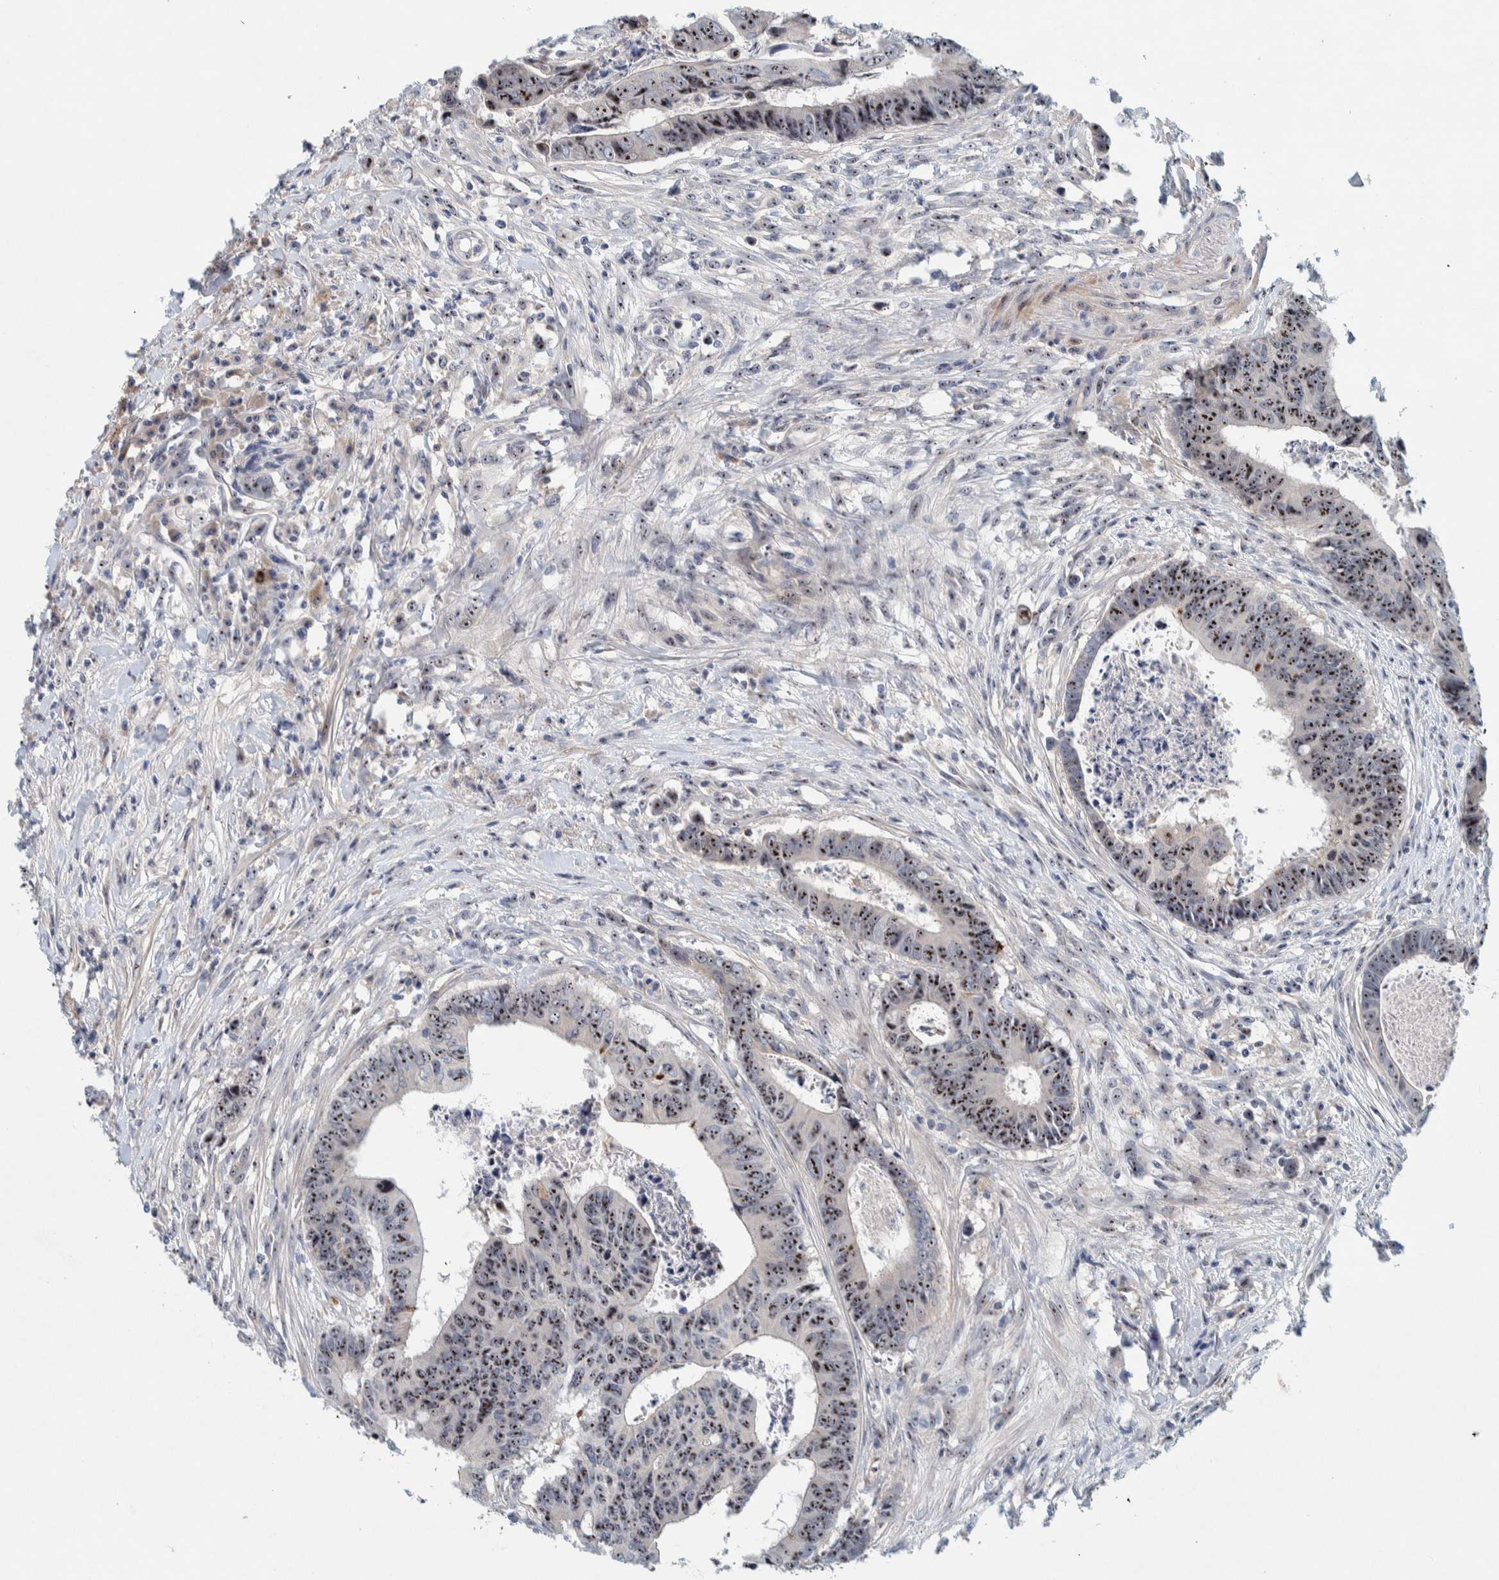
{"staining": {"intensity": "strong", "quantity": ">75%", "location": "nuclear"}, "tissue": "colorectal cancer", "cell_type": "Tumor cells", "image_type": "cancer", "snomed": [{"axis": "morphology", "description": "Adenocarcinoma, NOS"}, {"axis": "topography", "description": "Rectum"}], "caption": "About >75% of tumor cells in colorectal cancer (adenocarcinoma) demonstrate strong nuclear protein staining as visualized by brown immunohistochemical staining.", "gene": "NOL11", "patient": {"sex": "male", "age": 84}}